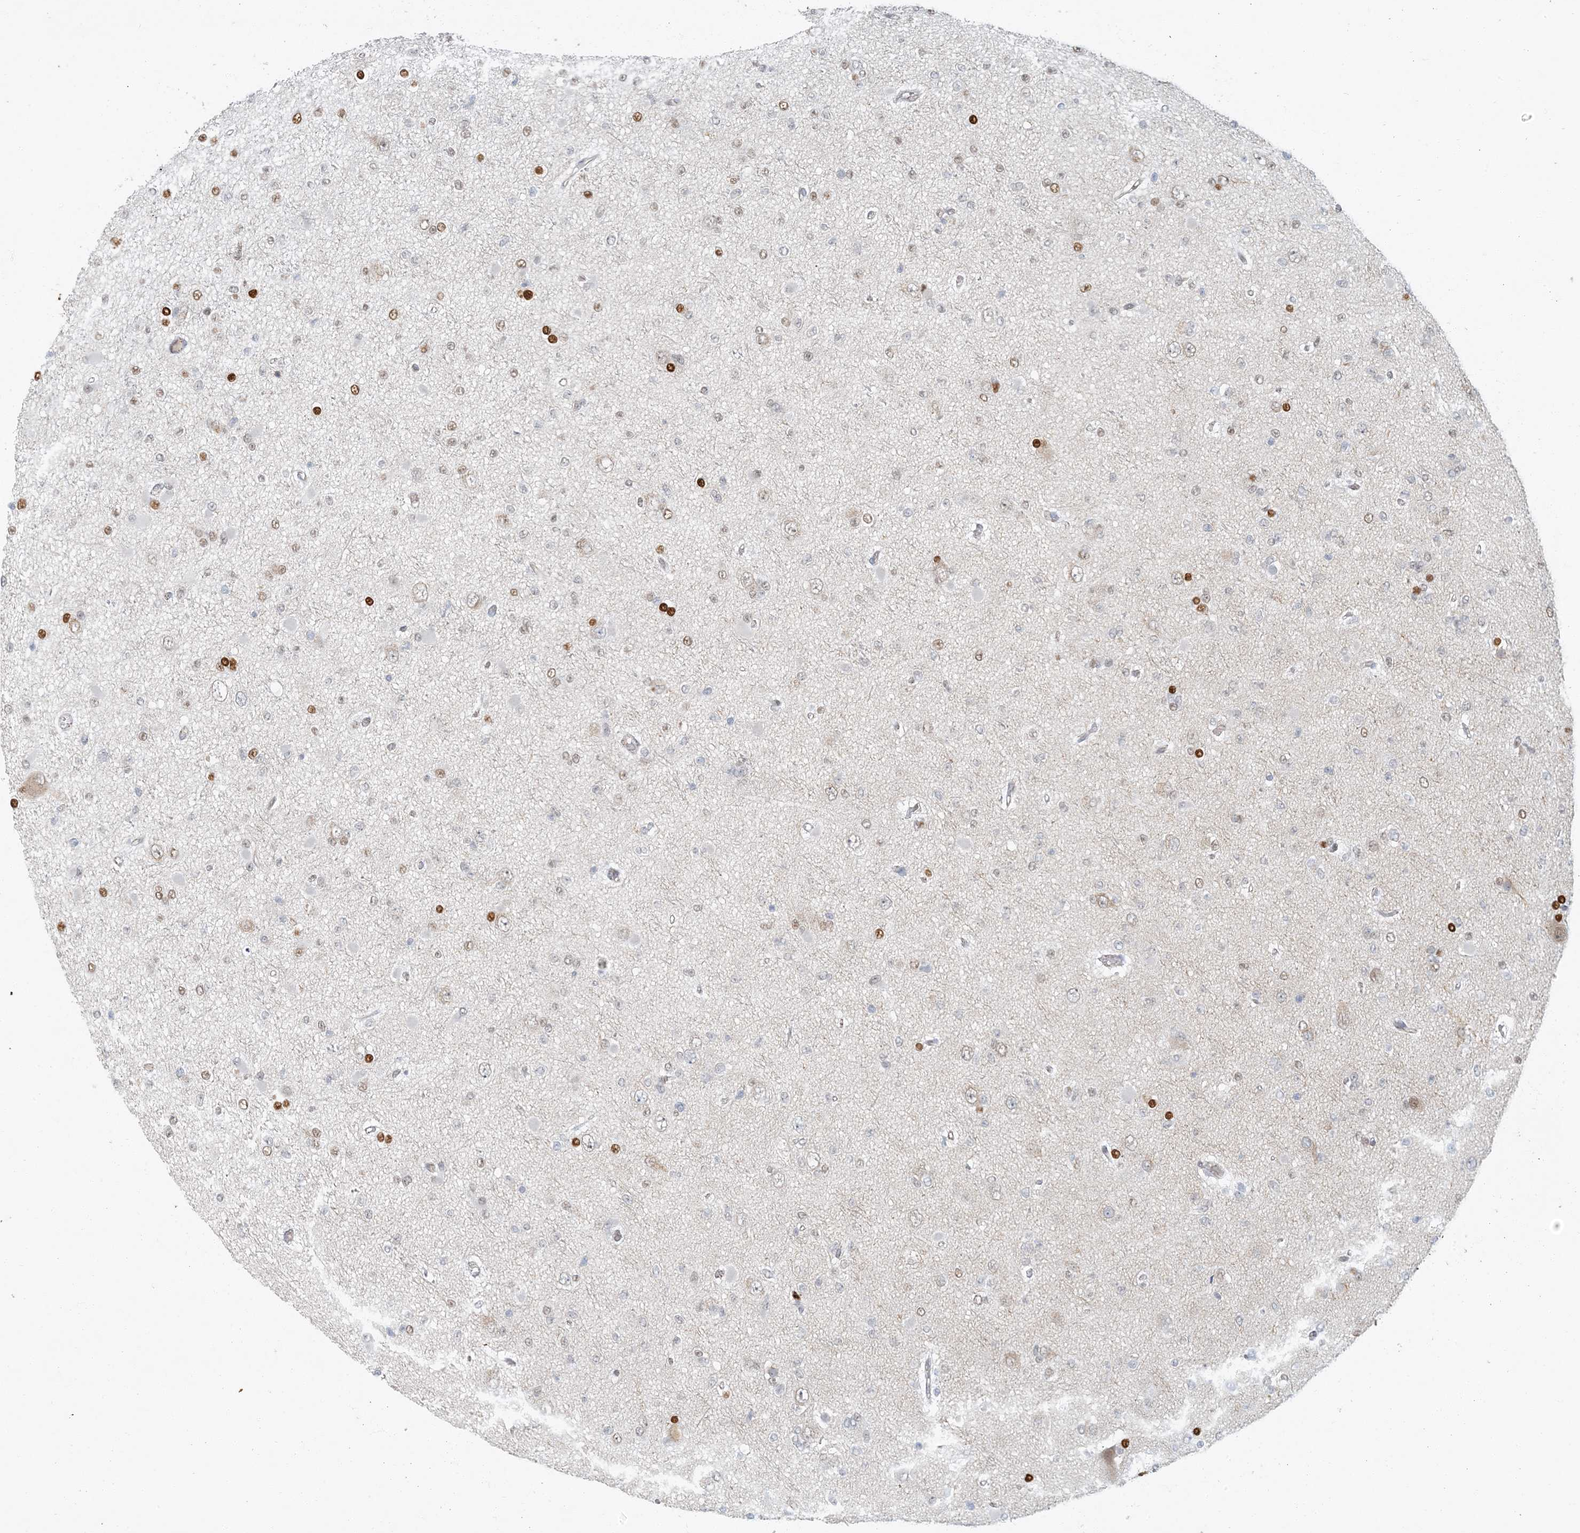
{"staining": {"intensity": "moderate", "quantity": "<25%", "location": "nuclear"}, "tissue": "glioma", "cell_type": "Tumor cells", "image_type": "cancer", "snomed": [{"axis": "morphology", "description": "Glioma, malignant, Low grade"}, {"axis": "topography", "description": "Brain"}], "caption": "An immunohistochemistry image of tumor tissue is shown. Protein staining in brown labels moderate nuclear positivity in glioma within tumor cells. (IHC, brightfield microscopy, high magnification).", "gene": "AK9", "patient": {"sex": "female", "age": 22}}